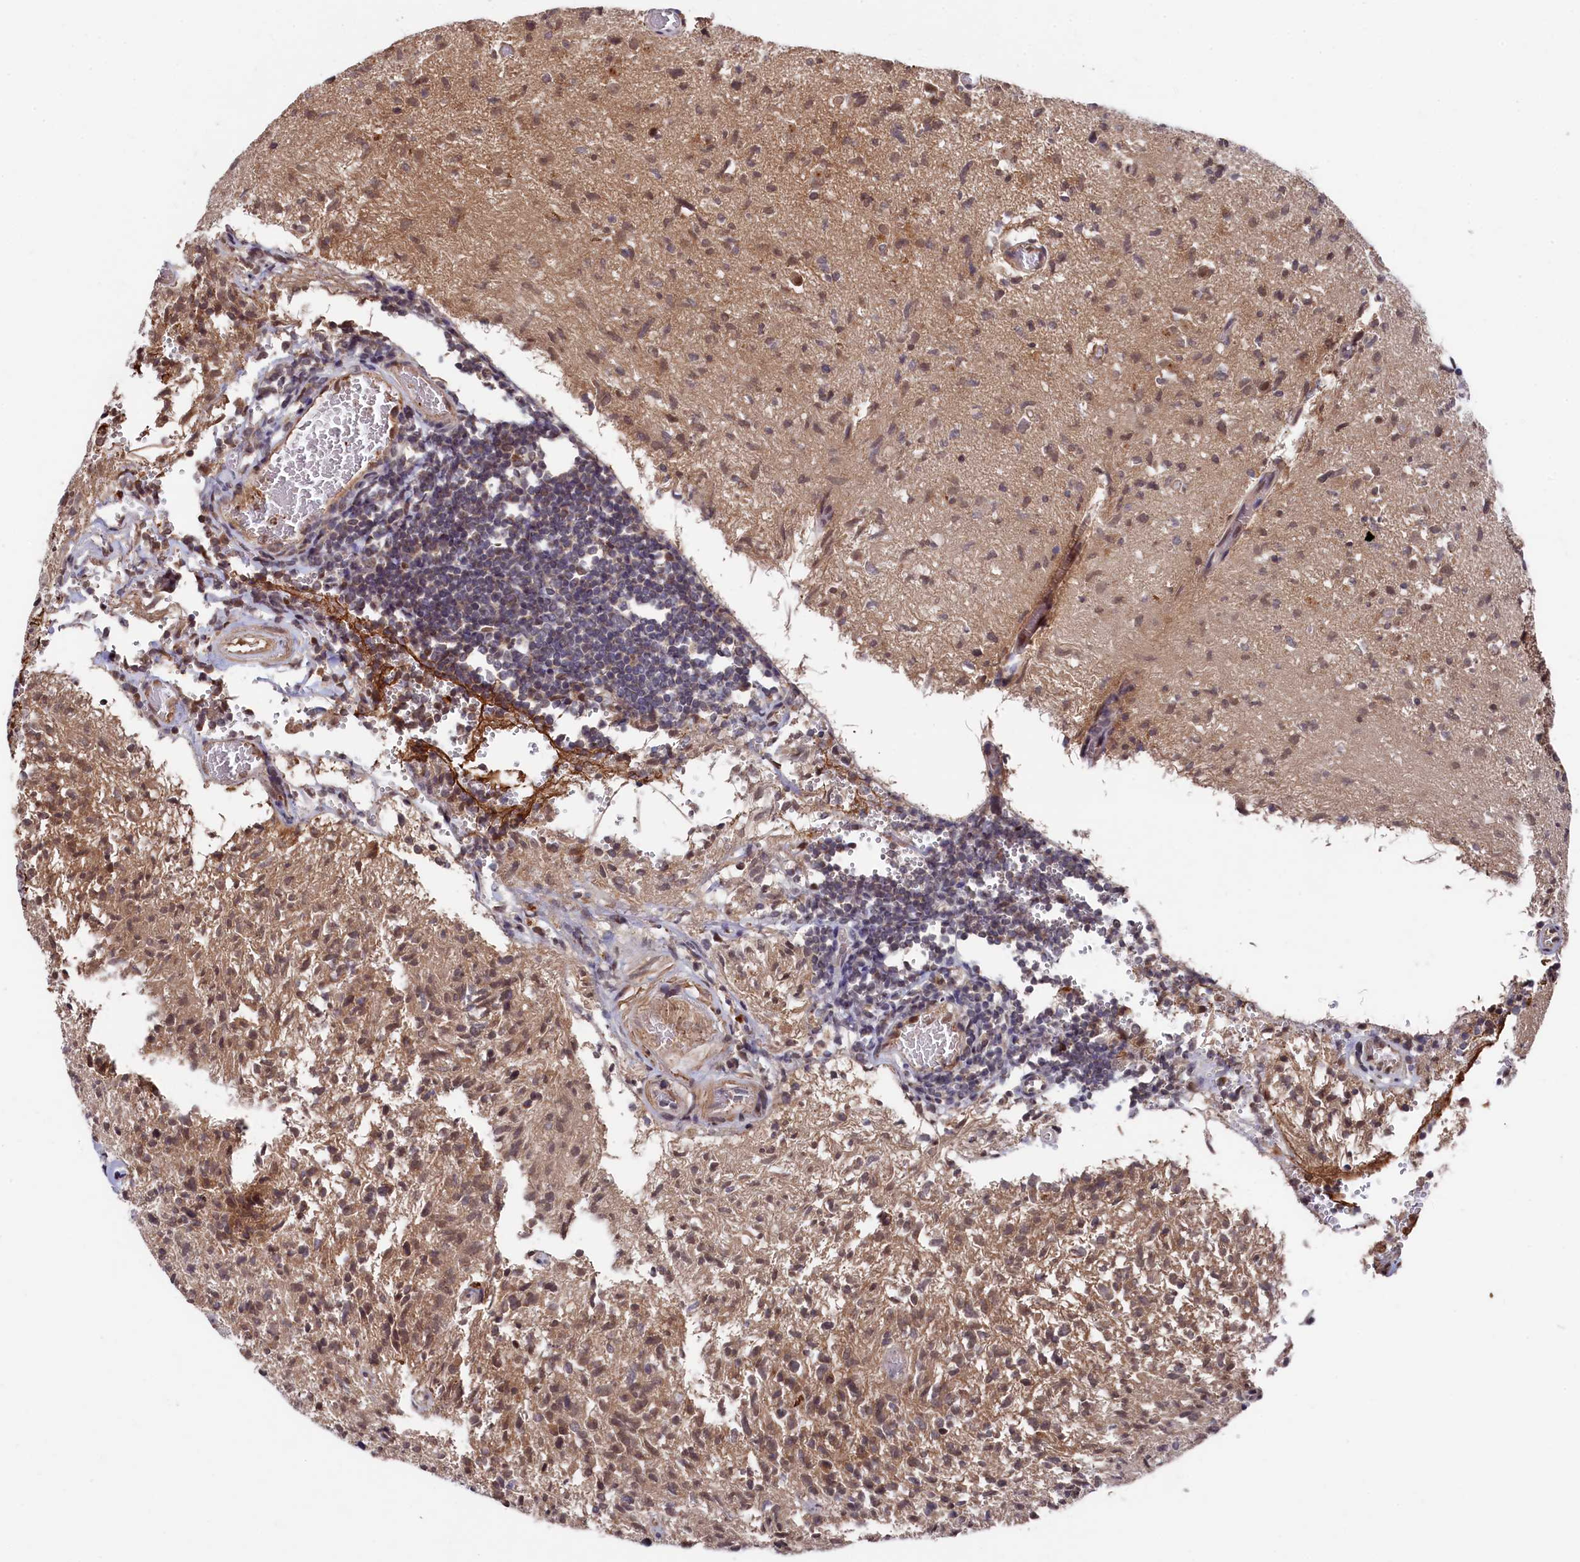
{"staining": {"intensity": "moderate", "quantity": ">75%", "location": "cytoplasmic/membranous"}, "tissue": "glioma", "cell_type": "Tumor cells", "image_type": "cancer", "snomed": [{"axis": "morphology", "description": "Glioma, malignant, High grade"}, {"axis": "topography", "description": "Brain"}], "caption": "High-grade glioma (malignant) was stained to show a protein in brown. There is medium levels of moderate cytoplasmic/membranous expression in about >75% of tumor cells.", "gene": "CLPX", "patient": {"sex": "female", "age": 57}}